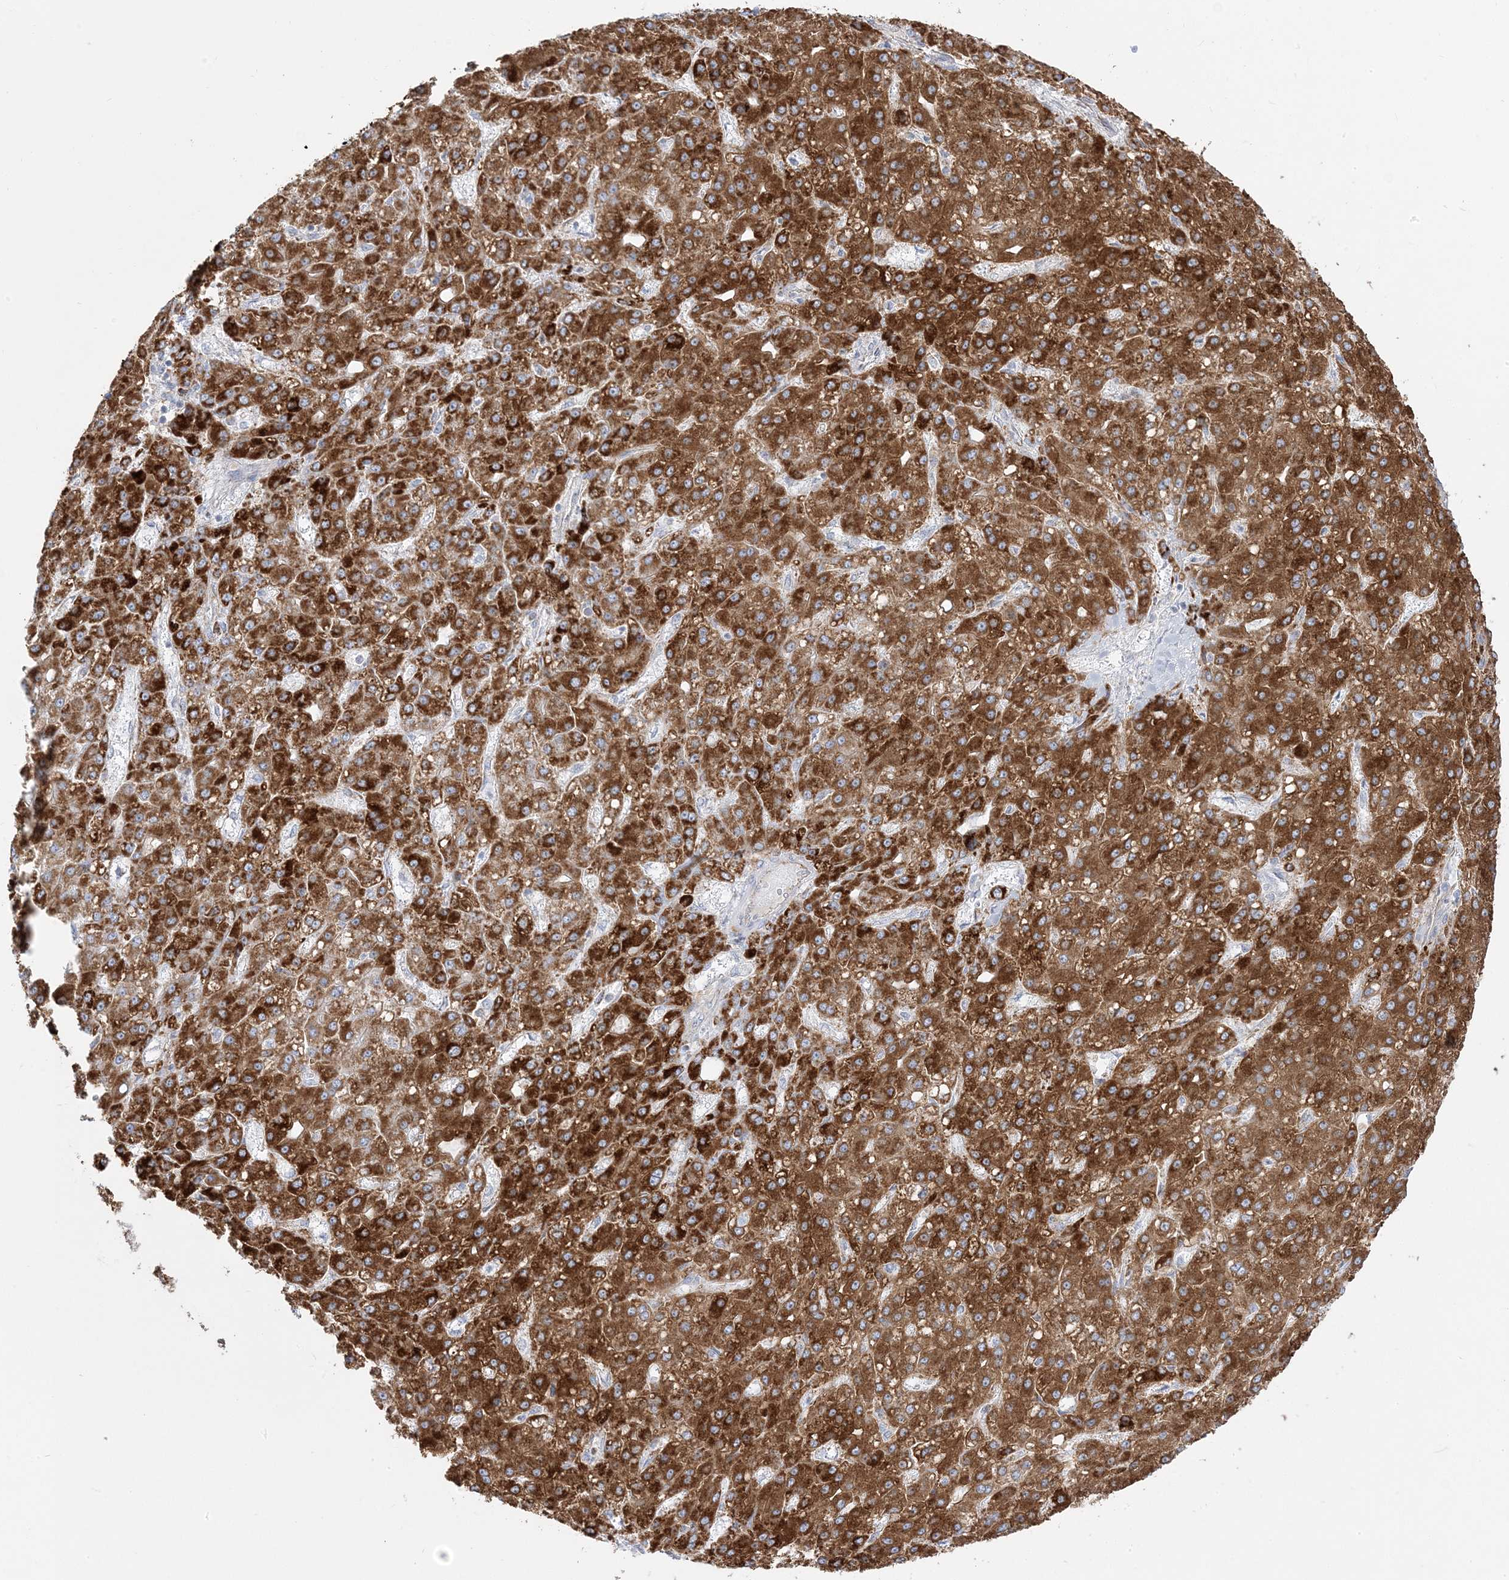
{"staining": {"intensity": "strong", "quantity": ">75%", "location": "cytoplasmic/membranous"}, "tissue": "liver cancer", "cell_type": "Tumor cells", "image_type": "cancer", "snomed": [{"axis": "morphology", "description": "Carcinoma, Hepatocellular, NOS"}, {"axis": "topography", "description": "Liver"}], "caption": "Tumor cells demonstrate high levels of strong cytoplasmic/membranous positivity in about >75% of cells in hepatocellular carcinoma (liver).", "gene": "PCCB", "patient": {"sex": "male", "age": 67}}